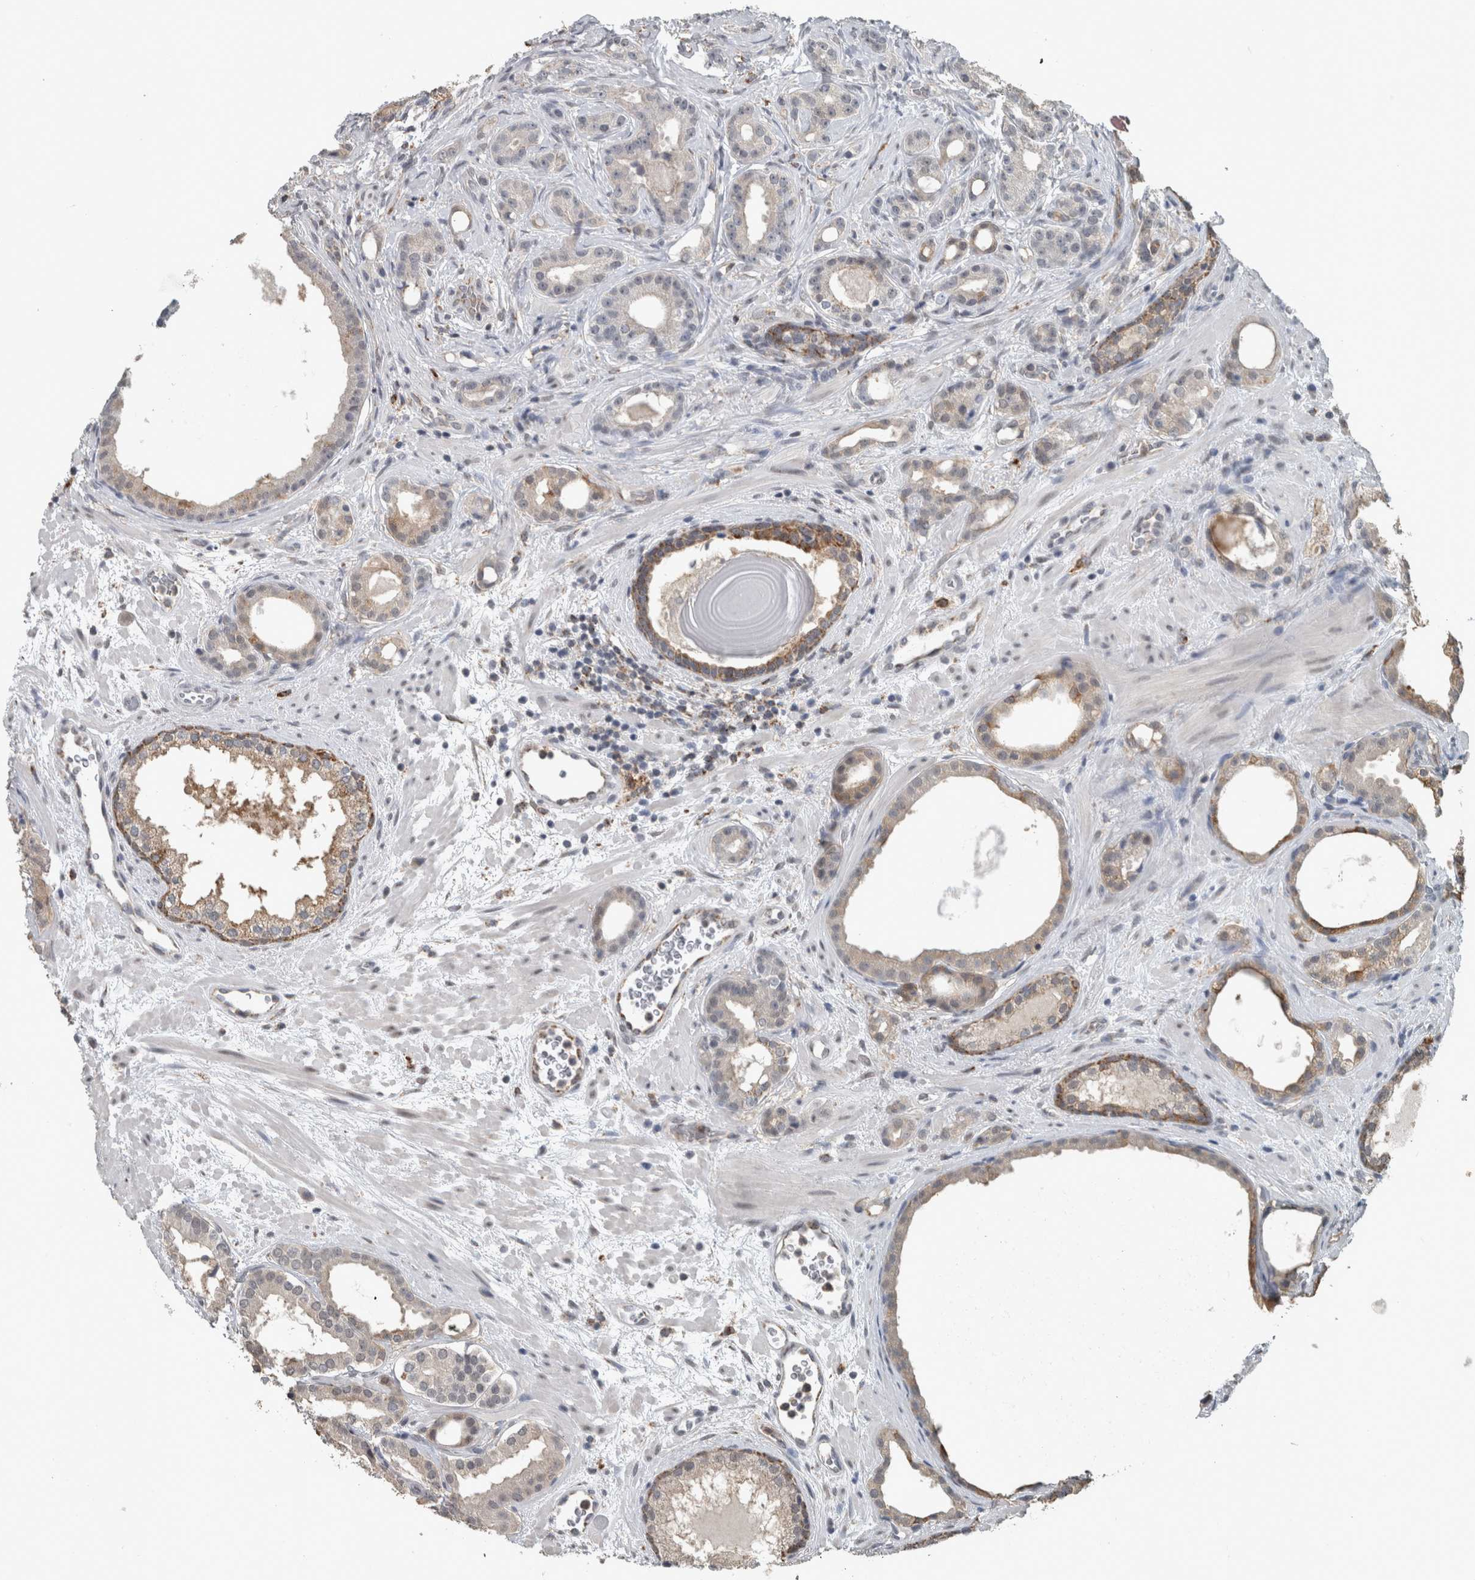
{"staining": {"intensity": "weak", "quantity": "<25%", "location": "cytoplasmic/membranous"}, "tissue": "prostate cancer", "cell_type": "Tumor cells", "image_type": "cancer", "snomed": [{"axis": "morphology", "description": "Adenocarcinoma, High grade"}, {"axis": "topography", "description": "Prostate"}], "caption": "High magnification brightfield microscopy of prostate cancer (high-grade adenocarcinoma) stained with DAB (3,3'-diaminobenzidine) (brown) and counterstained with hematoxylin (blue): tumor cells show no significant positivity.", "gene": "ACSF2", "patient": {"sex": "male", "age": 60}}